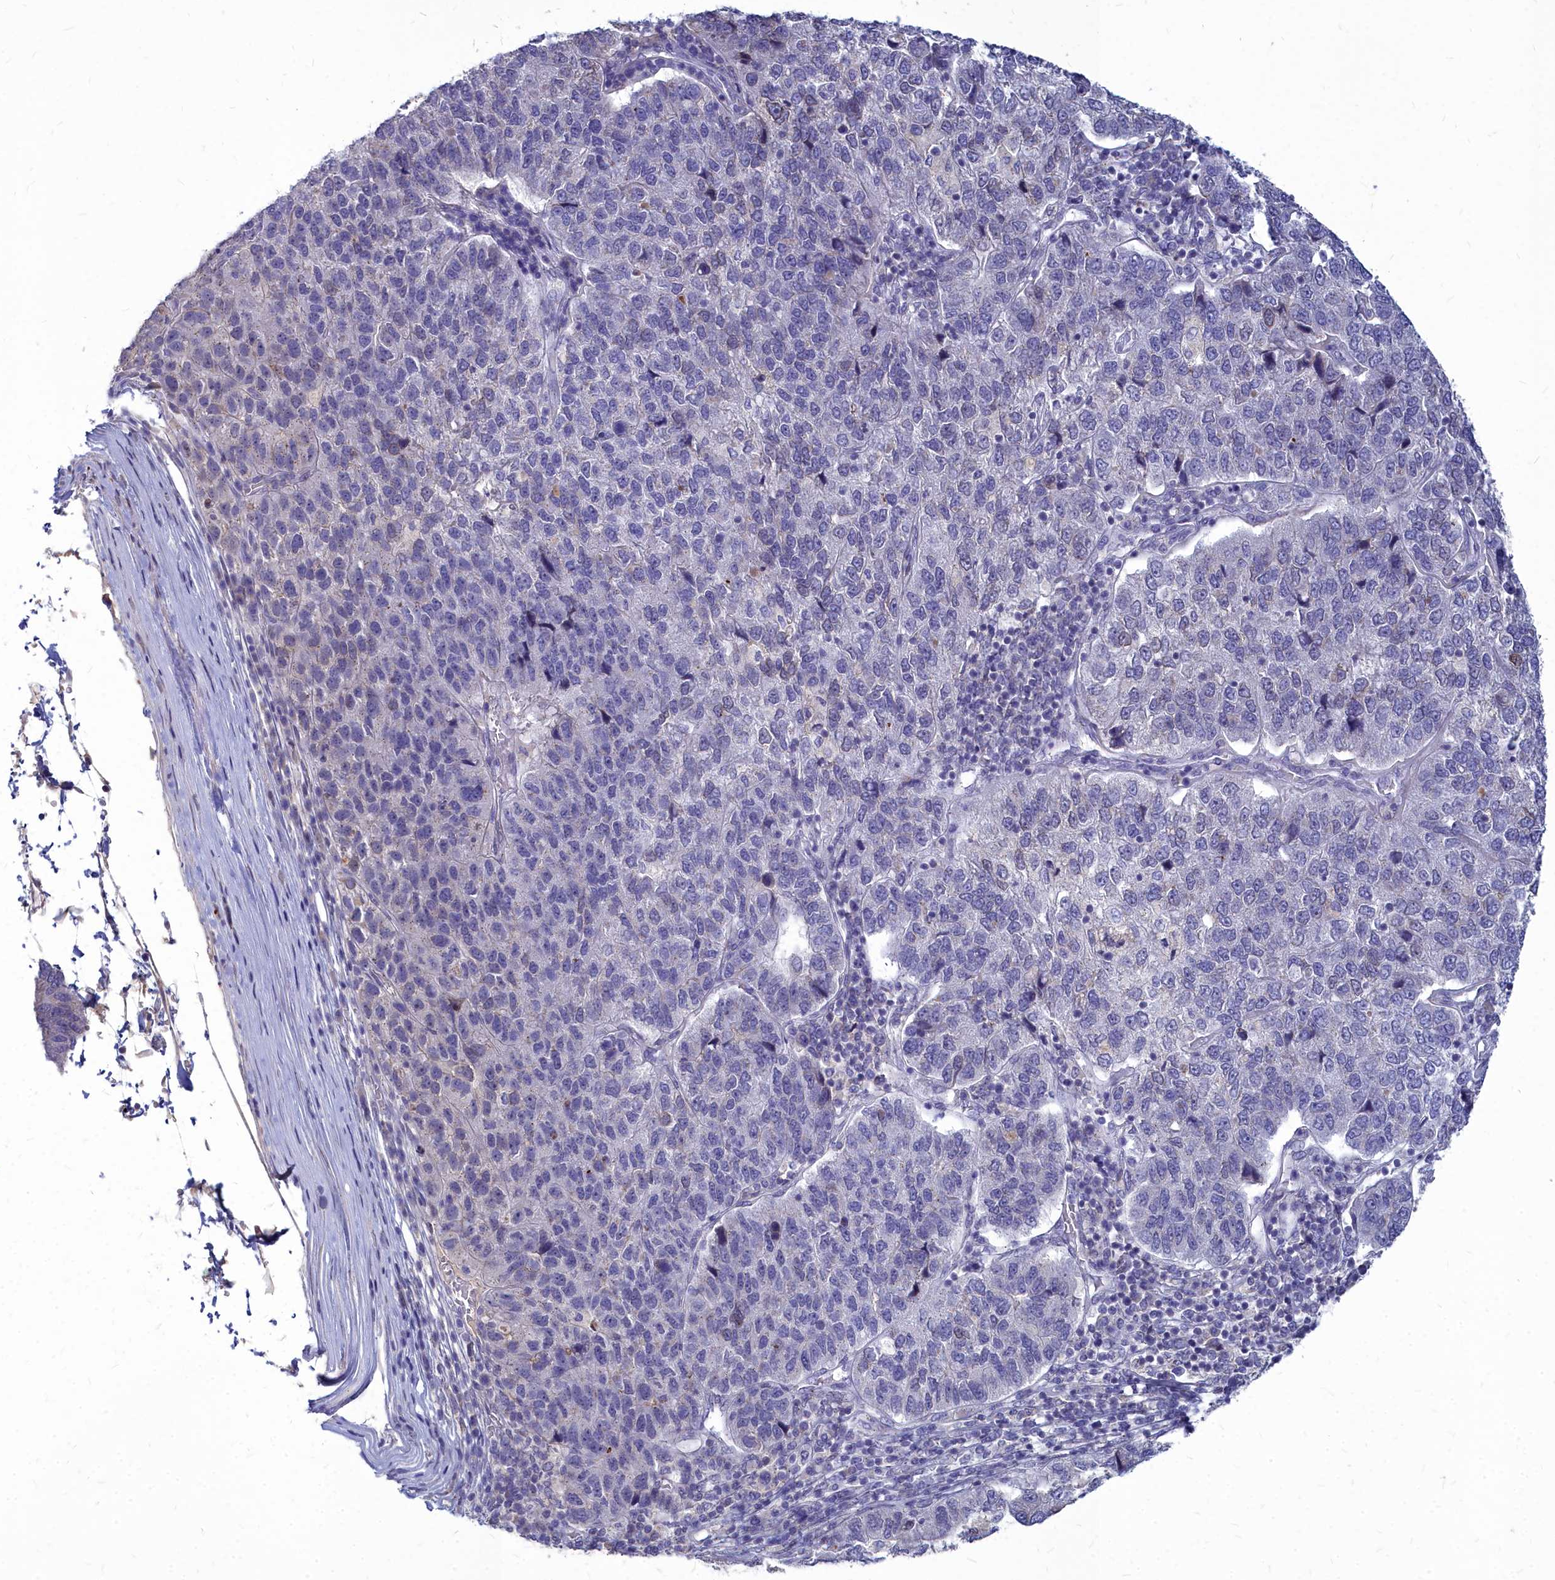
{"staining": {"intensity": "negative", "quantity": "none", "location": "none"}, "tissue": "pancreatic cancer", "cell_type": "Tumor cells", "image_type": "cancer", "snomed": [{"axis": "morphology", "description": "Adenocarcinoma, NOS"}, {"axis": "topography", "description": "Pancreas"}], "caption": "The histopathology image displays no significant staining in tumor cells of pancreatic cancer (adenocarcinoma).", "gene": "NOXA1", "patient": {"sex": "female", "age": 61}}